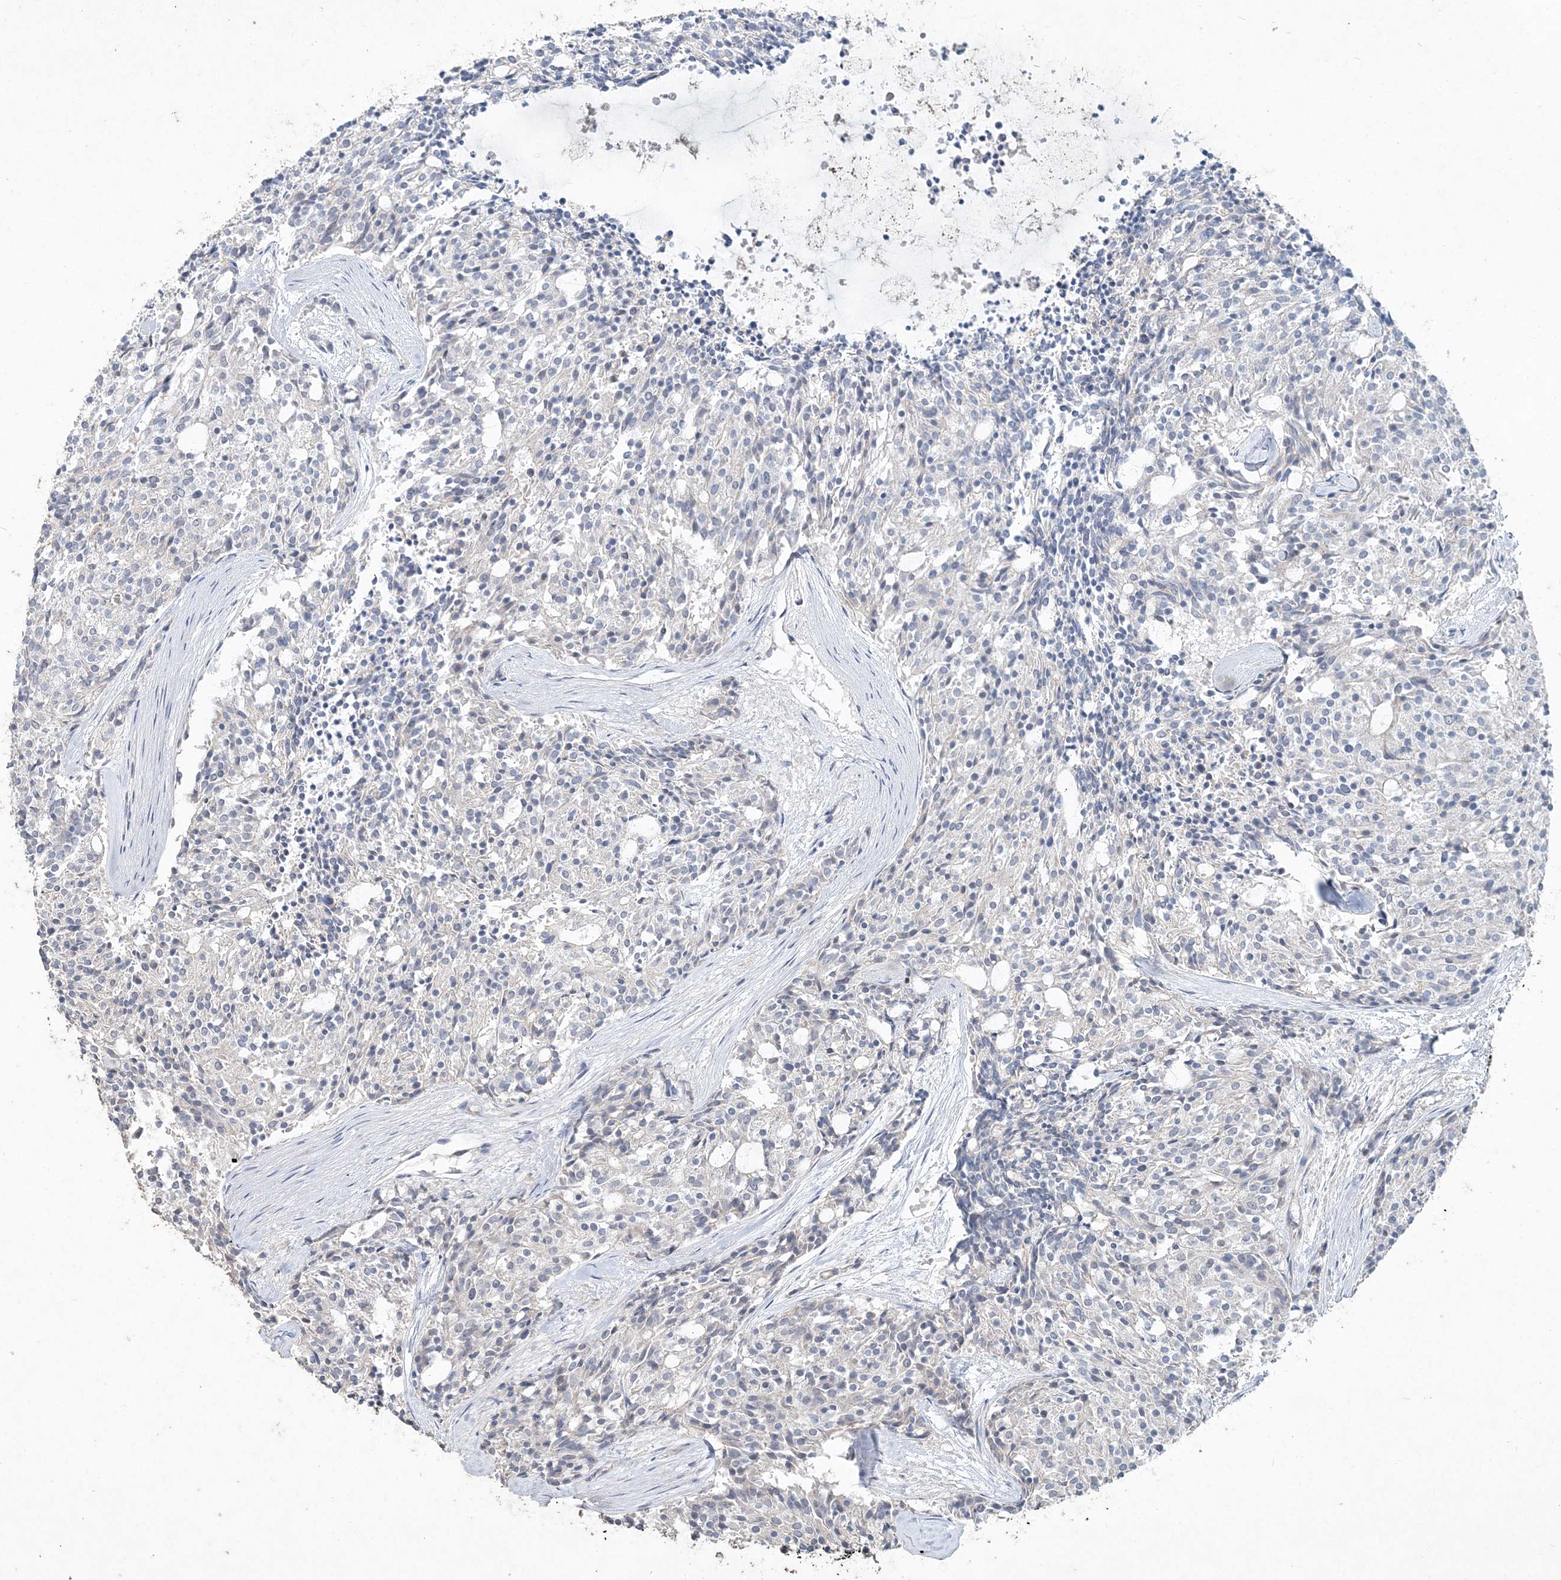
{"staining": {"intensity": "negative", "quantity": "none", "location": "none"}, "tissue": "carcinoid", "cell_type": "Tumor cells", "image_type": "cancer", "snomed": [{"axis": "morphology", "description": "Carcinoid, malignant, NOS"}, {"axis": "topography", "description": "Pancreas"}], "caption": "The photomicrograph displays no staining of tumor cells in malignant carcinoid.", "gene": "DNAH5", "patient": {"sex": "female", "age": 54}}